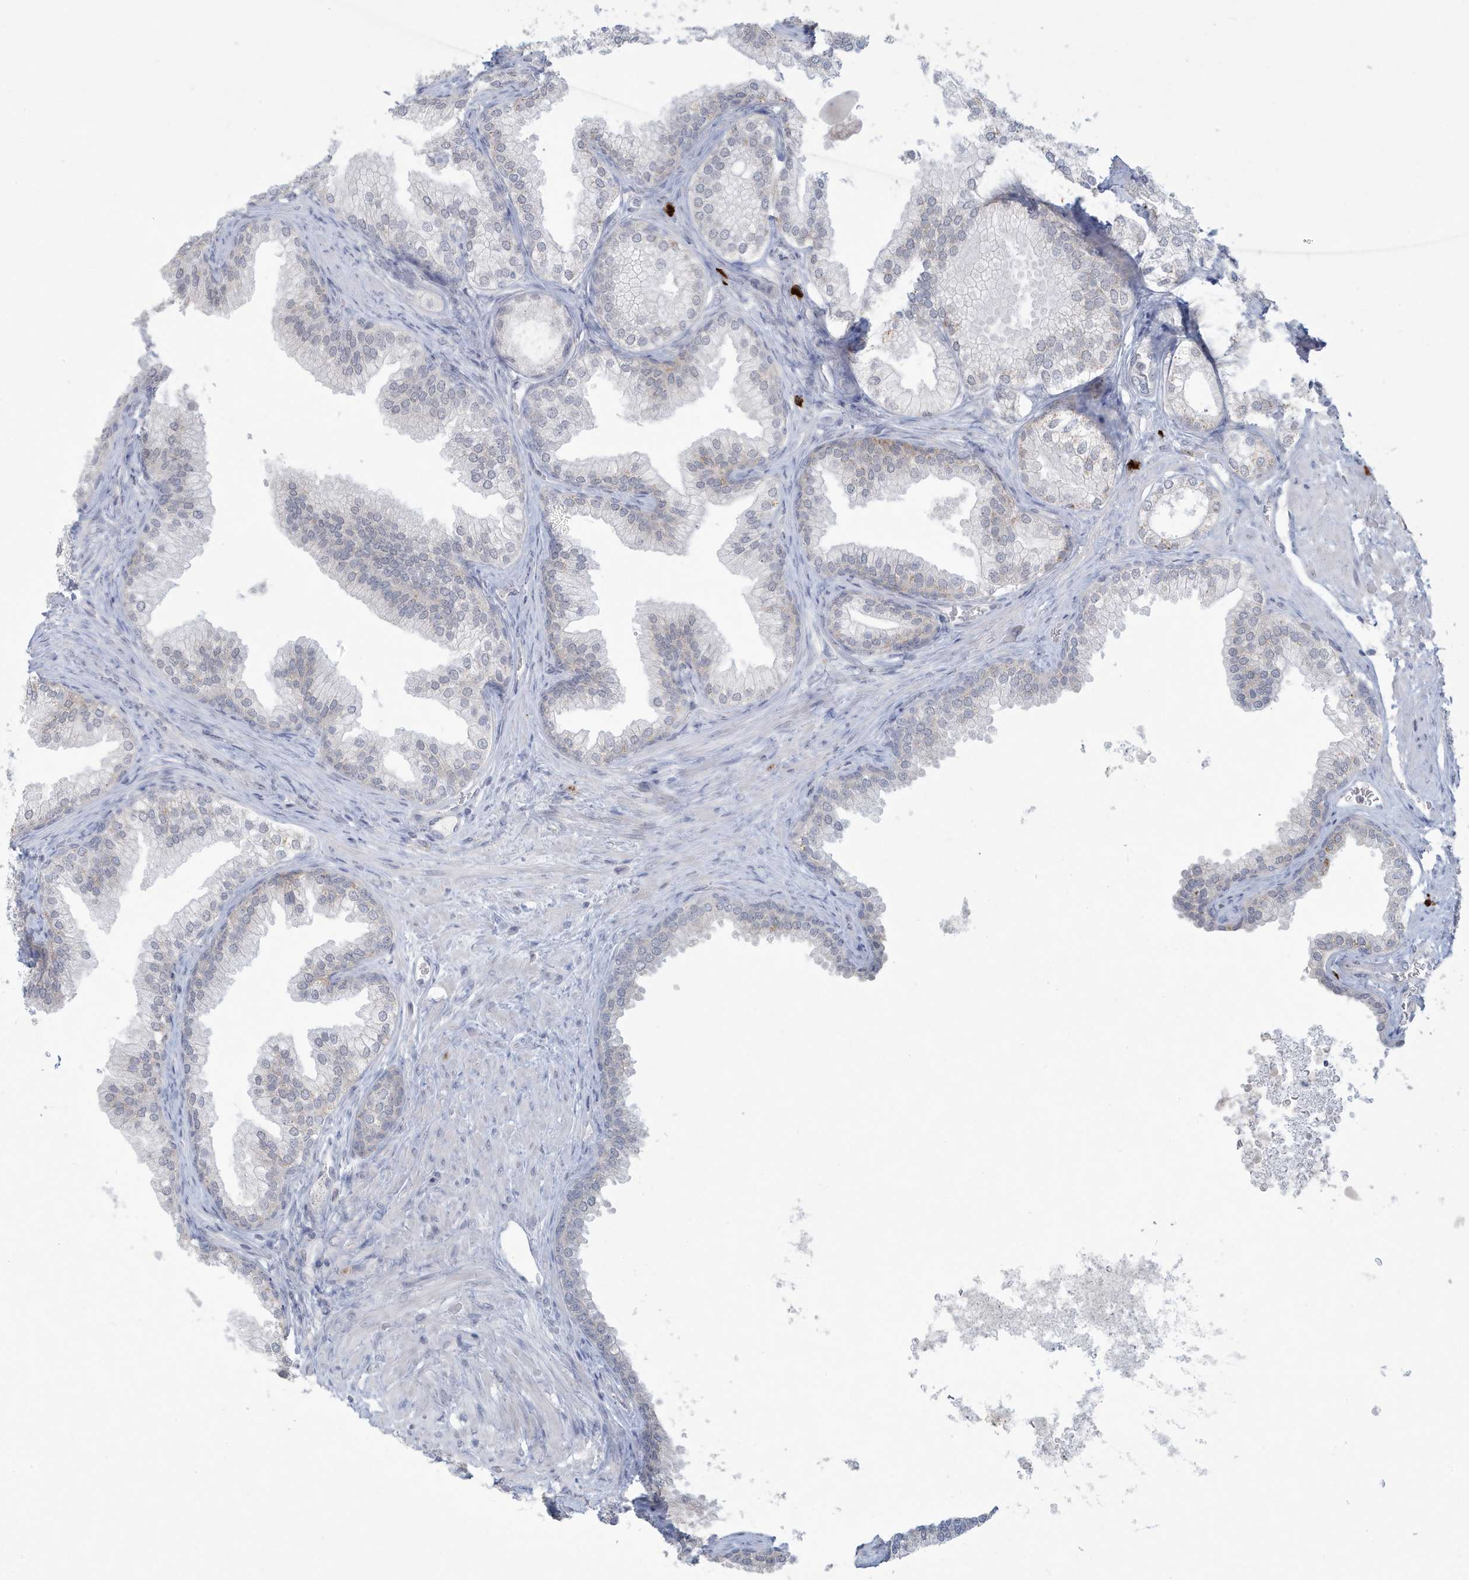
{"staining": {"intensity": "negative", "quantity": "none", "location": "none"}, "tissue": "prostate", "cell_type": "Glandular cells", "image_type": "normal", "snomed": [{"axis": "morphology", "description": "Normal tissue, NOS"}, {"axis": "topography", "description": "Prostate"}], "caption": "Protein analysis of unremarkable prostate displays no significant positivity in glandular cells. The staining was performed using DAB (3,3'-diaminobenzidine) to visualize the protein expression in brown, while the nuclei were stained in blue with hematoxylin (Magnification: 20x).", "gene": "HERC6", "patient": {"sex": "male", "age": 76}}